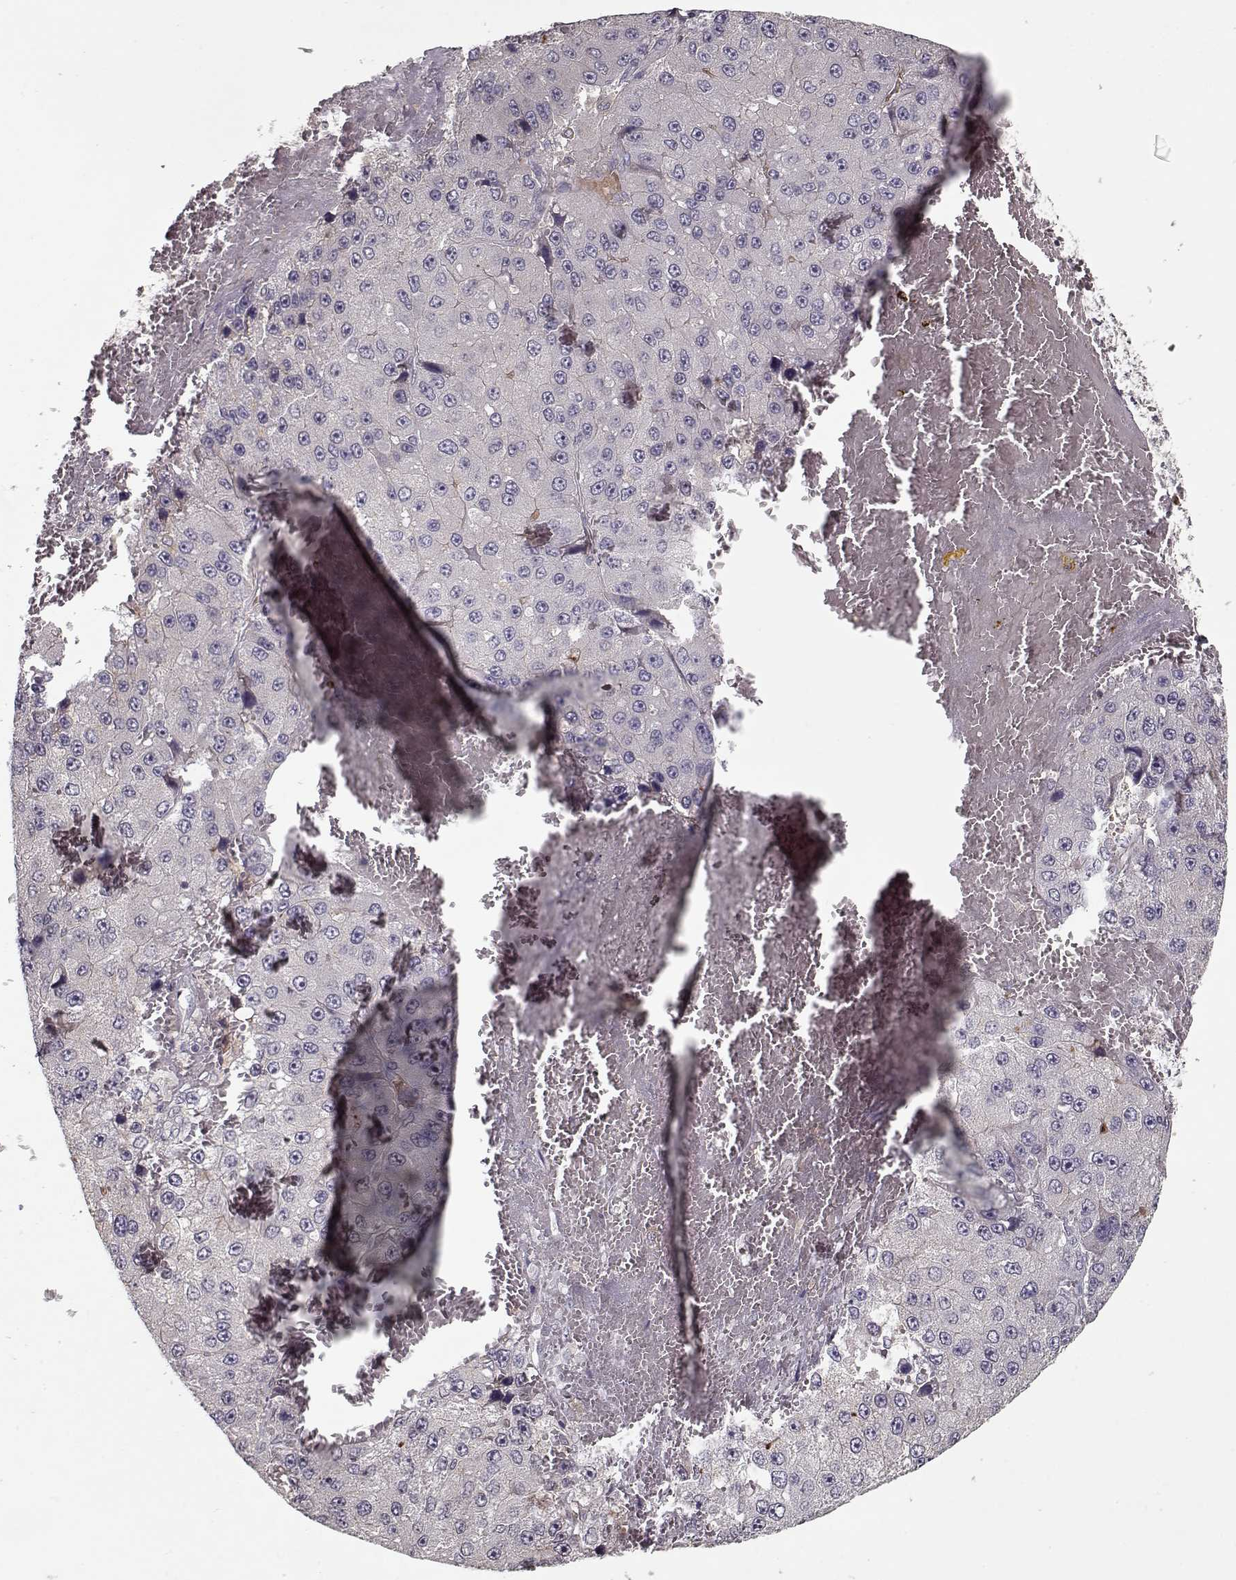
{"staining": {"intensity": "negative", "quantity": "none", "location": "none"}, "tissue": "liver cancer", "cell_type": "Tumor cells", "image_type": "cancer", "snomed": [{"axis": "morphology", "description": "Carcinoma, Hepatocellular, NOS"}, {"axis": "topography", "description": "Liver"}], "caption": "An image of human liver hepatocellular carcinoma is negative for staining in tumor cells.", "gene": "AFM", "patient": {"sex": "female", "age": 73}}